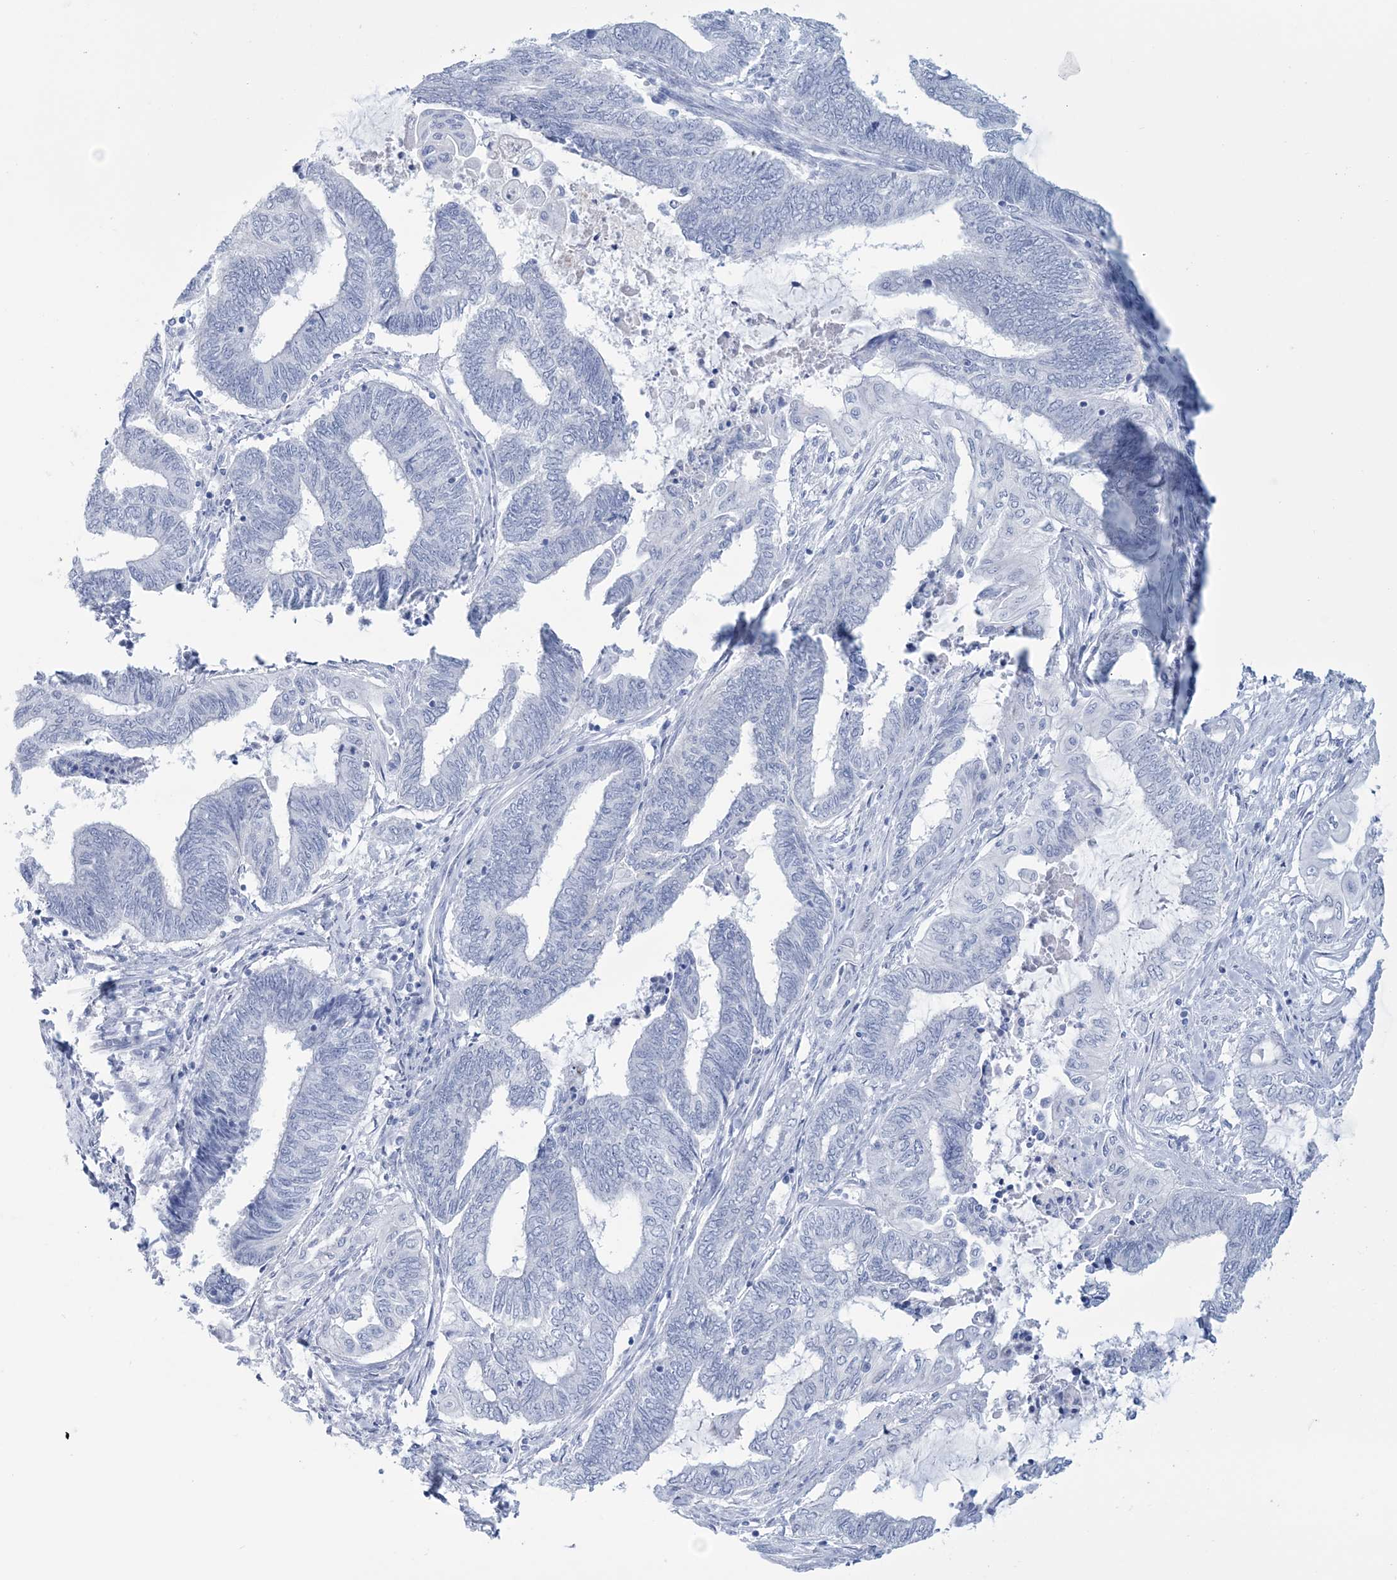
{"staining": {"intensity": "negative", "quantity": "none", "location": "none"}, "tissue": "endometrial cancer", "cell_type": "Tumor cells", "image_type": "cancer", "snomed": [{"axis": "morphology", "description": "Adenocarcinoma, NOS"}, {"axis": "topography", "description": "Uterus"}, {"axis": "topography", "description": "Endometrium"}], "caption": "Immunohistochemistry (IHC) of human endometrial cancer (adenocarcinoma) reveals no positivity in tumor cells.", "gene": "DPCD", "patient": {"sex": "female", "age": 70}}